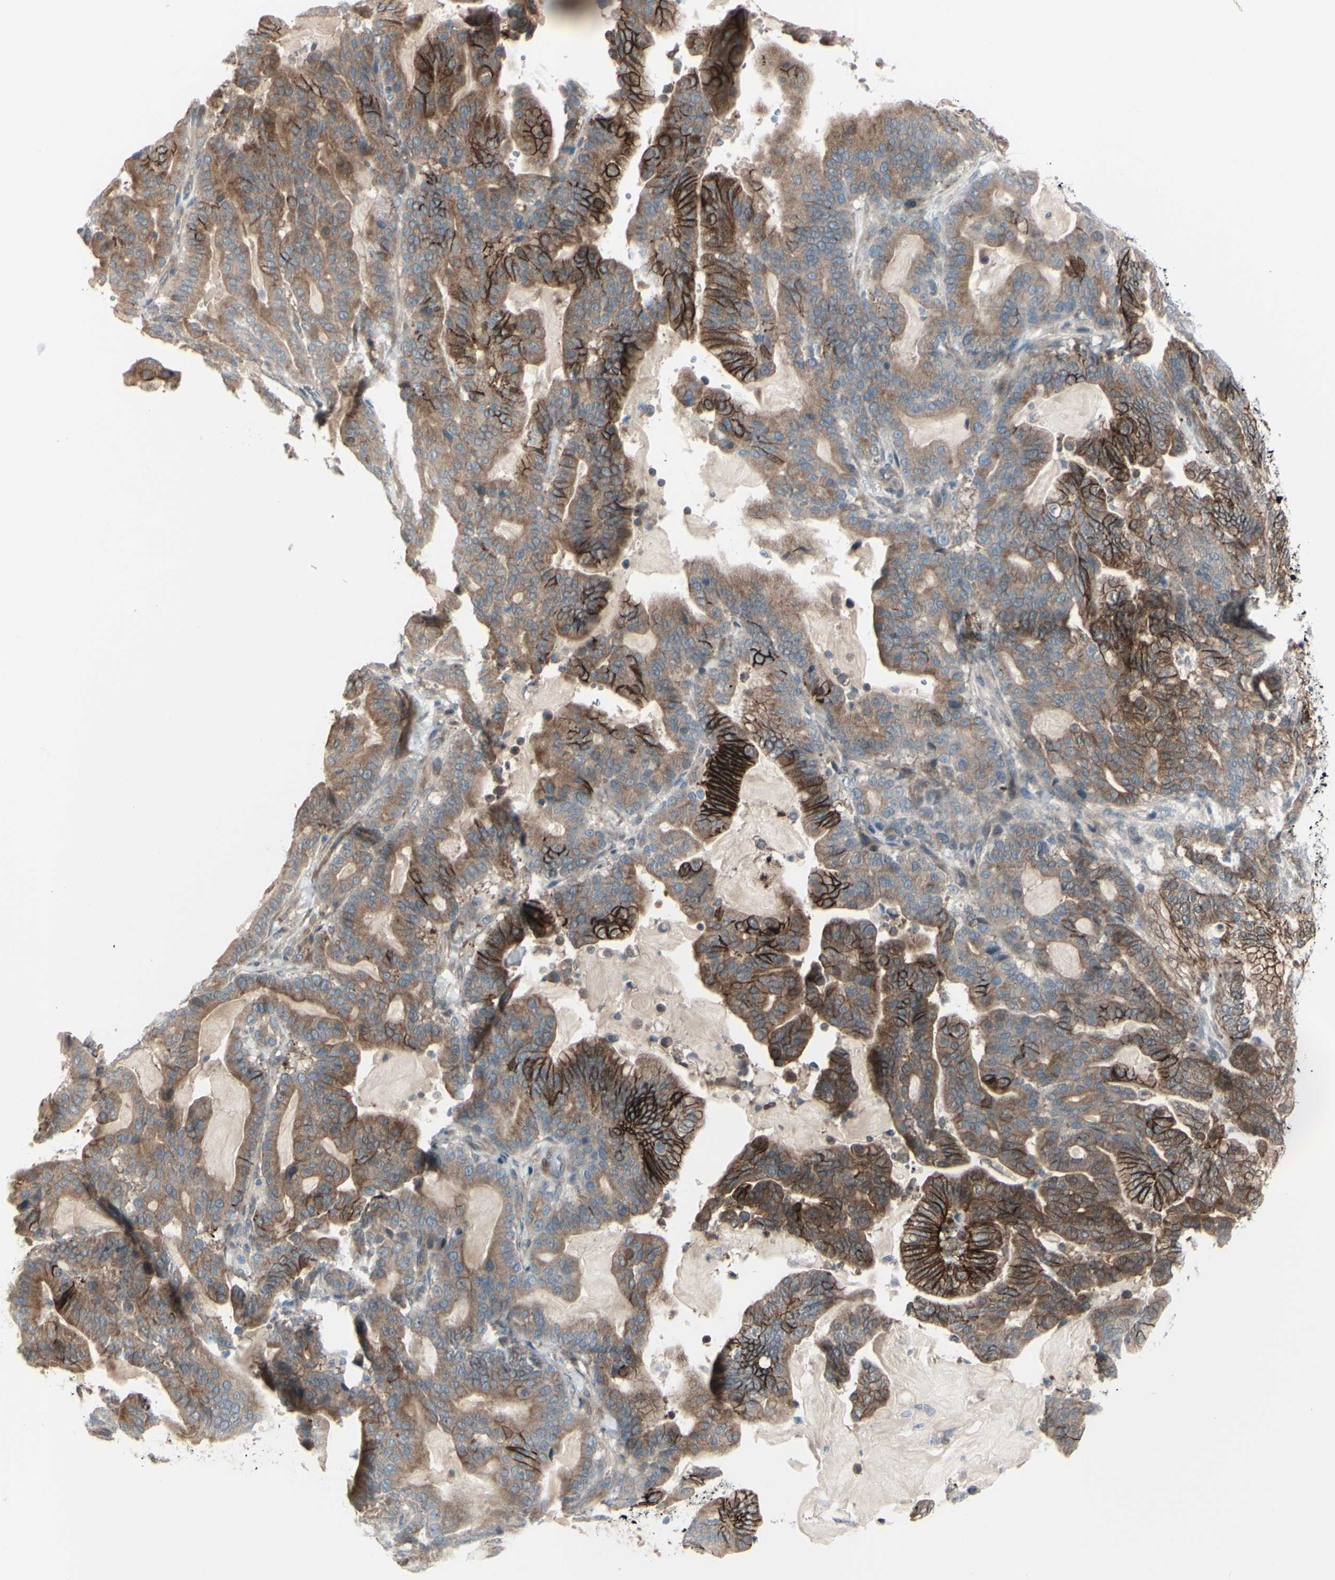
{"staining": {"intensity": "strong", "quantity": ">75%", "location": "cytoplasmic/membranous"}, "tissue": "pancreatic cancer", "cell_type": "Tumor cells", "image_type": "cancer", "snomed": [{"axis": "morphology", "description": "Adenocarcinoma, NOS"}, {"axis": "topography", "description": "Pancreas"}], "caption": "Protein staining of pancreatic adenocarcinoma tissue demonstrates strong cytoplasmic/membranous positivity in approximately >75% of tumor cells.", "gene": "LRRK1", "patient": {"sex": "male", "age": 63}}